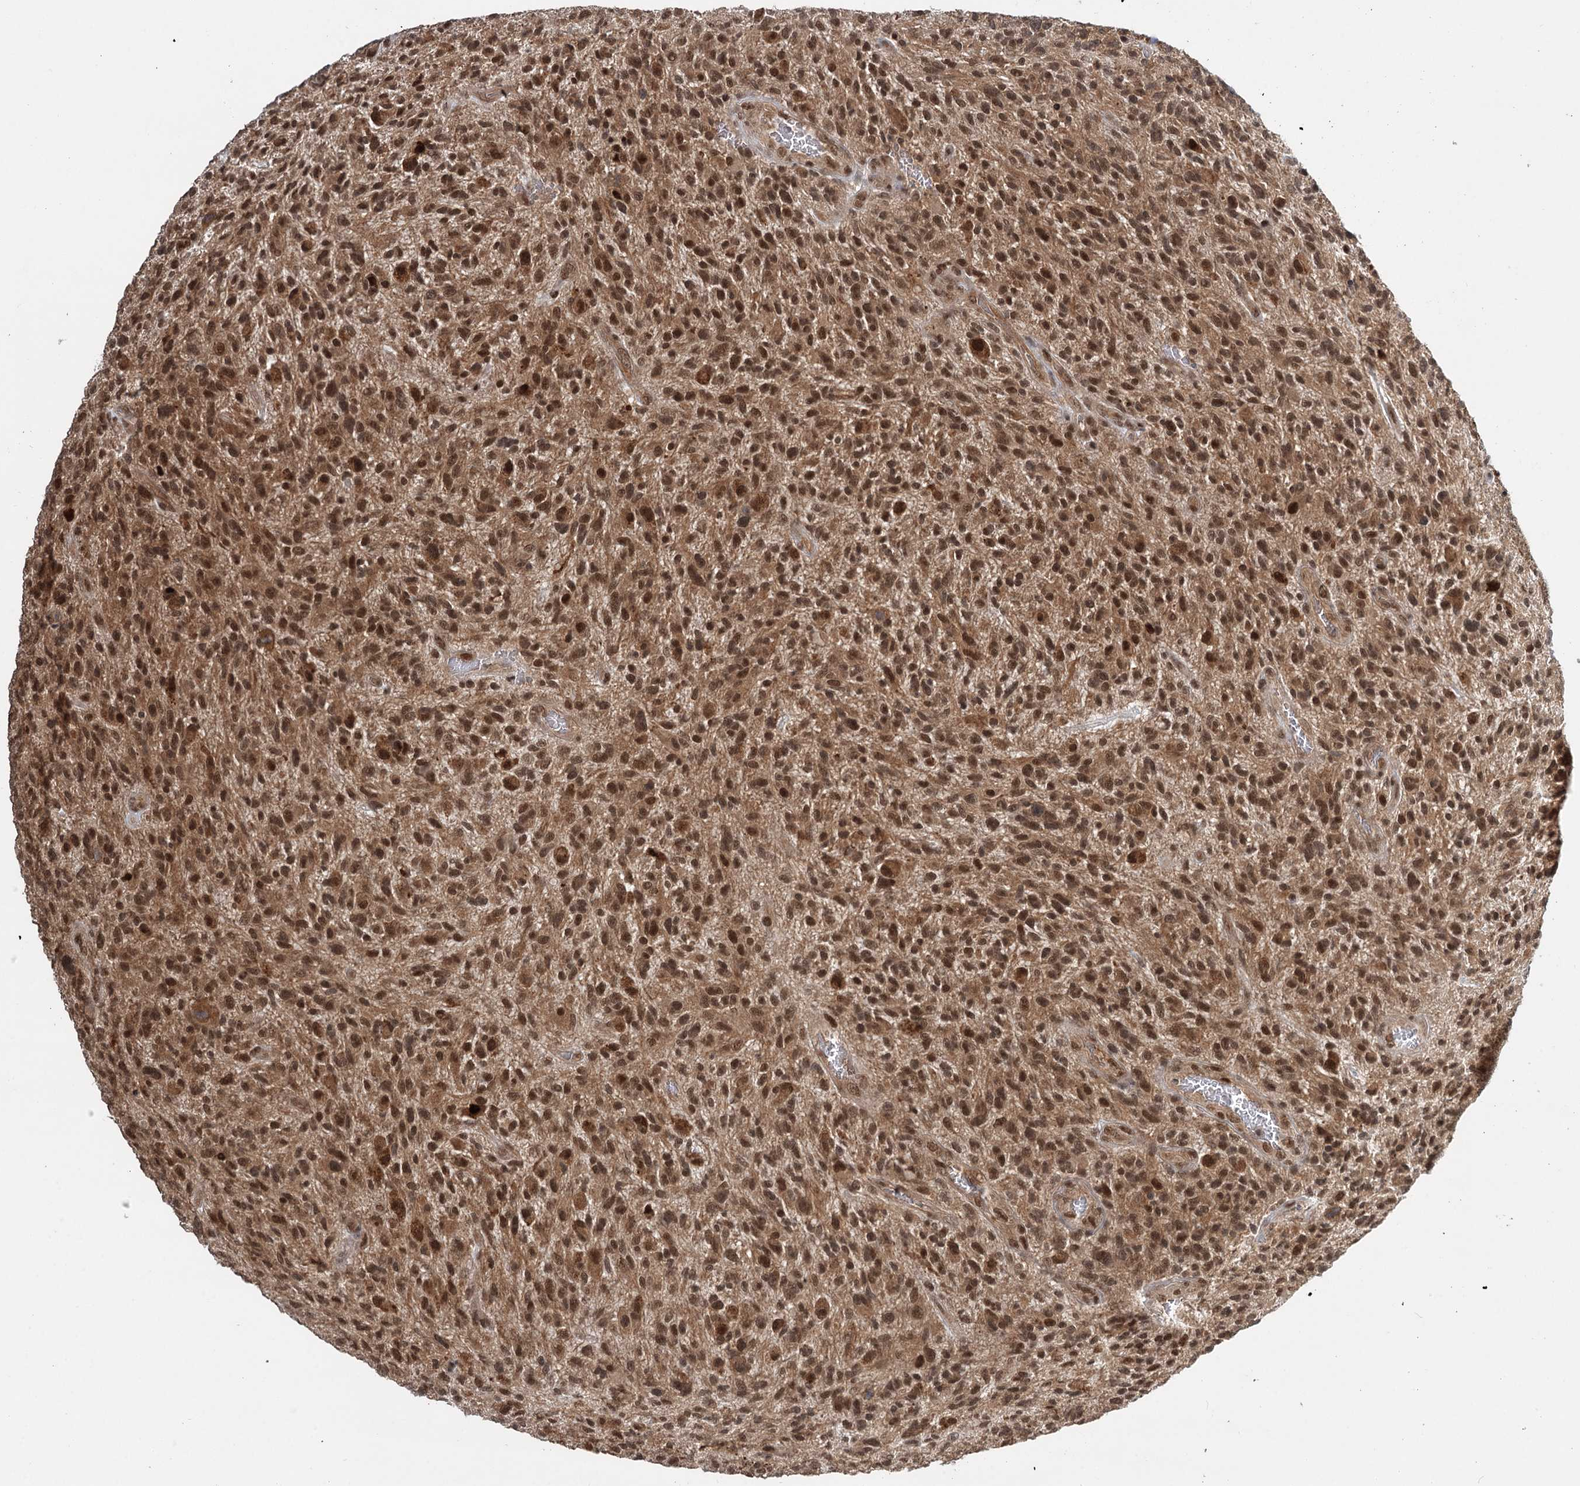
{"staining": {"intensity": "moderate", "quantity": ">75%", "location": "cytoplasmic/membranous,nuclear"}, "tissue": "glioma", "cell_type": "Tumor cells", "image_type": "cancer", "snomed": [{"axis": "morphology", "description": "Glioma, malignant, High grade"}, {"axis": "topography", "description": "Brain"}], "caption": "Glioma stained with DAB immunohistochemistry reveals medium levels of moderate cytoplasmic/membranous and nuclear positivity in approximately >75% of tumor cells. Using DAB (3,3'-diaminobenzidine) (brown) and hematoxylin (blue) stains, captured at high magnification using brightfield microscopy.", "gene": "N6AMT1", "patient": {"sex": "male", "age": 47}}